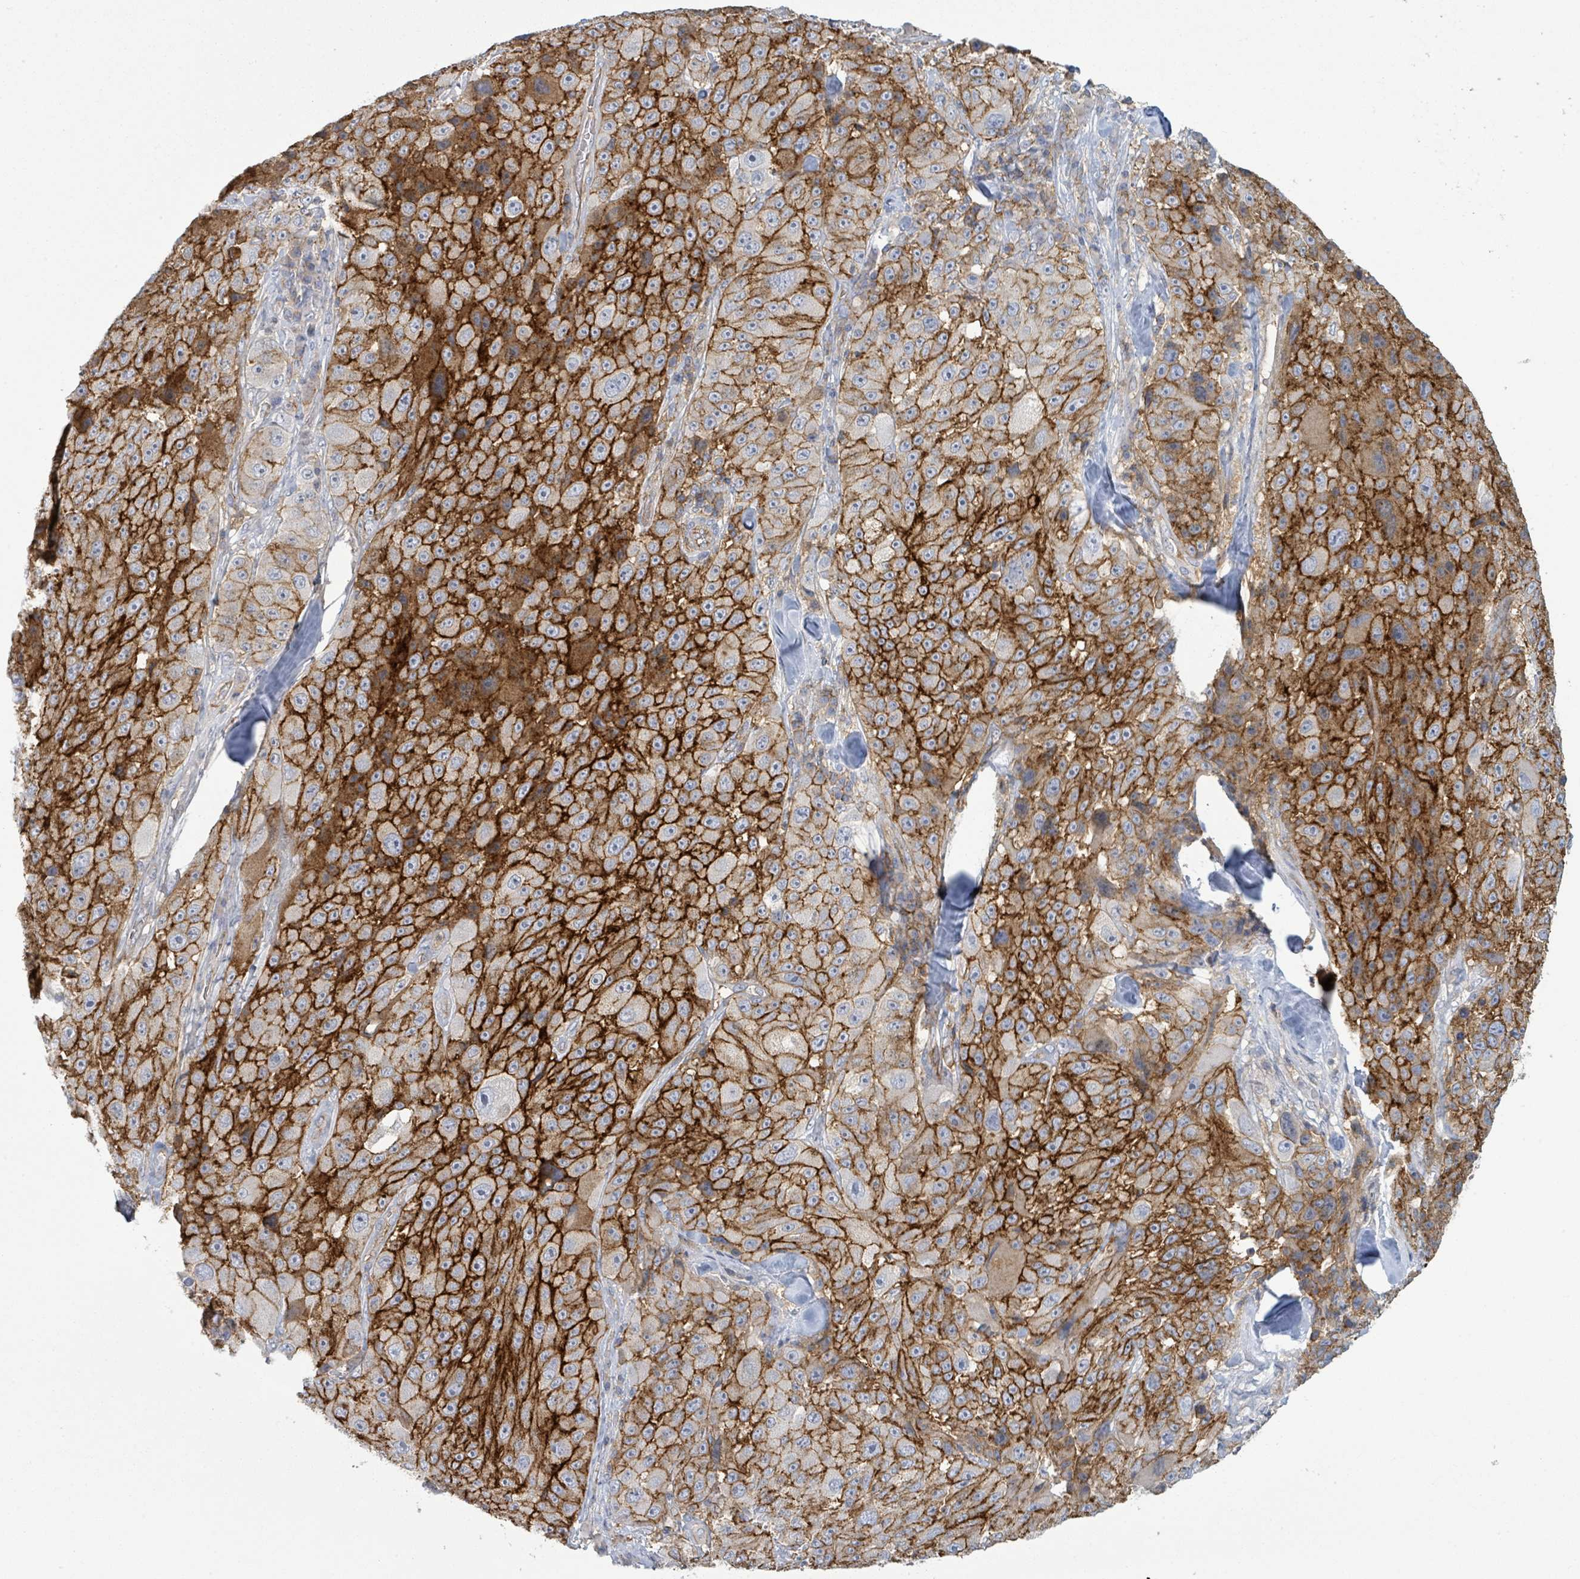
{"staining": {"intensity": "strong", "quantity": ">75%", "location": "cytoplasmic/membranous"}, "tissue": "melanoma", "cell_type": "Tumor cells", "image_type": "cancer", "snomed": [{"axis": "morphology", "description": "Malignant melanoma, Metastatic site"}, {"axis": "topography", "description": "Lymph node"}], "caption": "Immunohistochemical staining of human malignant melanoma (metastatic site) exhibits high levels of strong cytoplasmic/membranous protein positivity in about >75% of tumor cells. The staining is performed using DAB (3,3'-diaminobenzidine) brown chromogen to label protein expression. The nuclei are counter-stained blue using hematoxylin.", "gene": "TNFRSF14", "patient": {"sex": "male", "age": 62}}